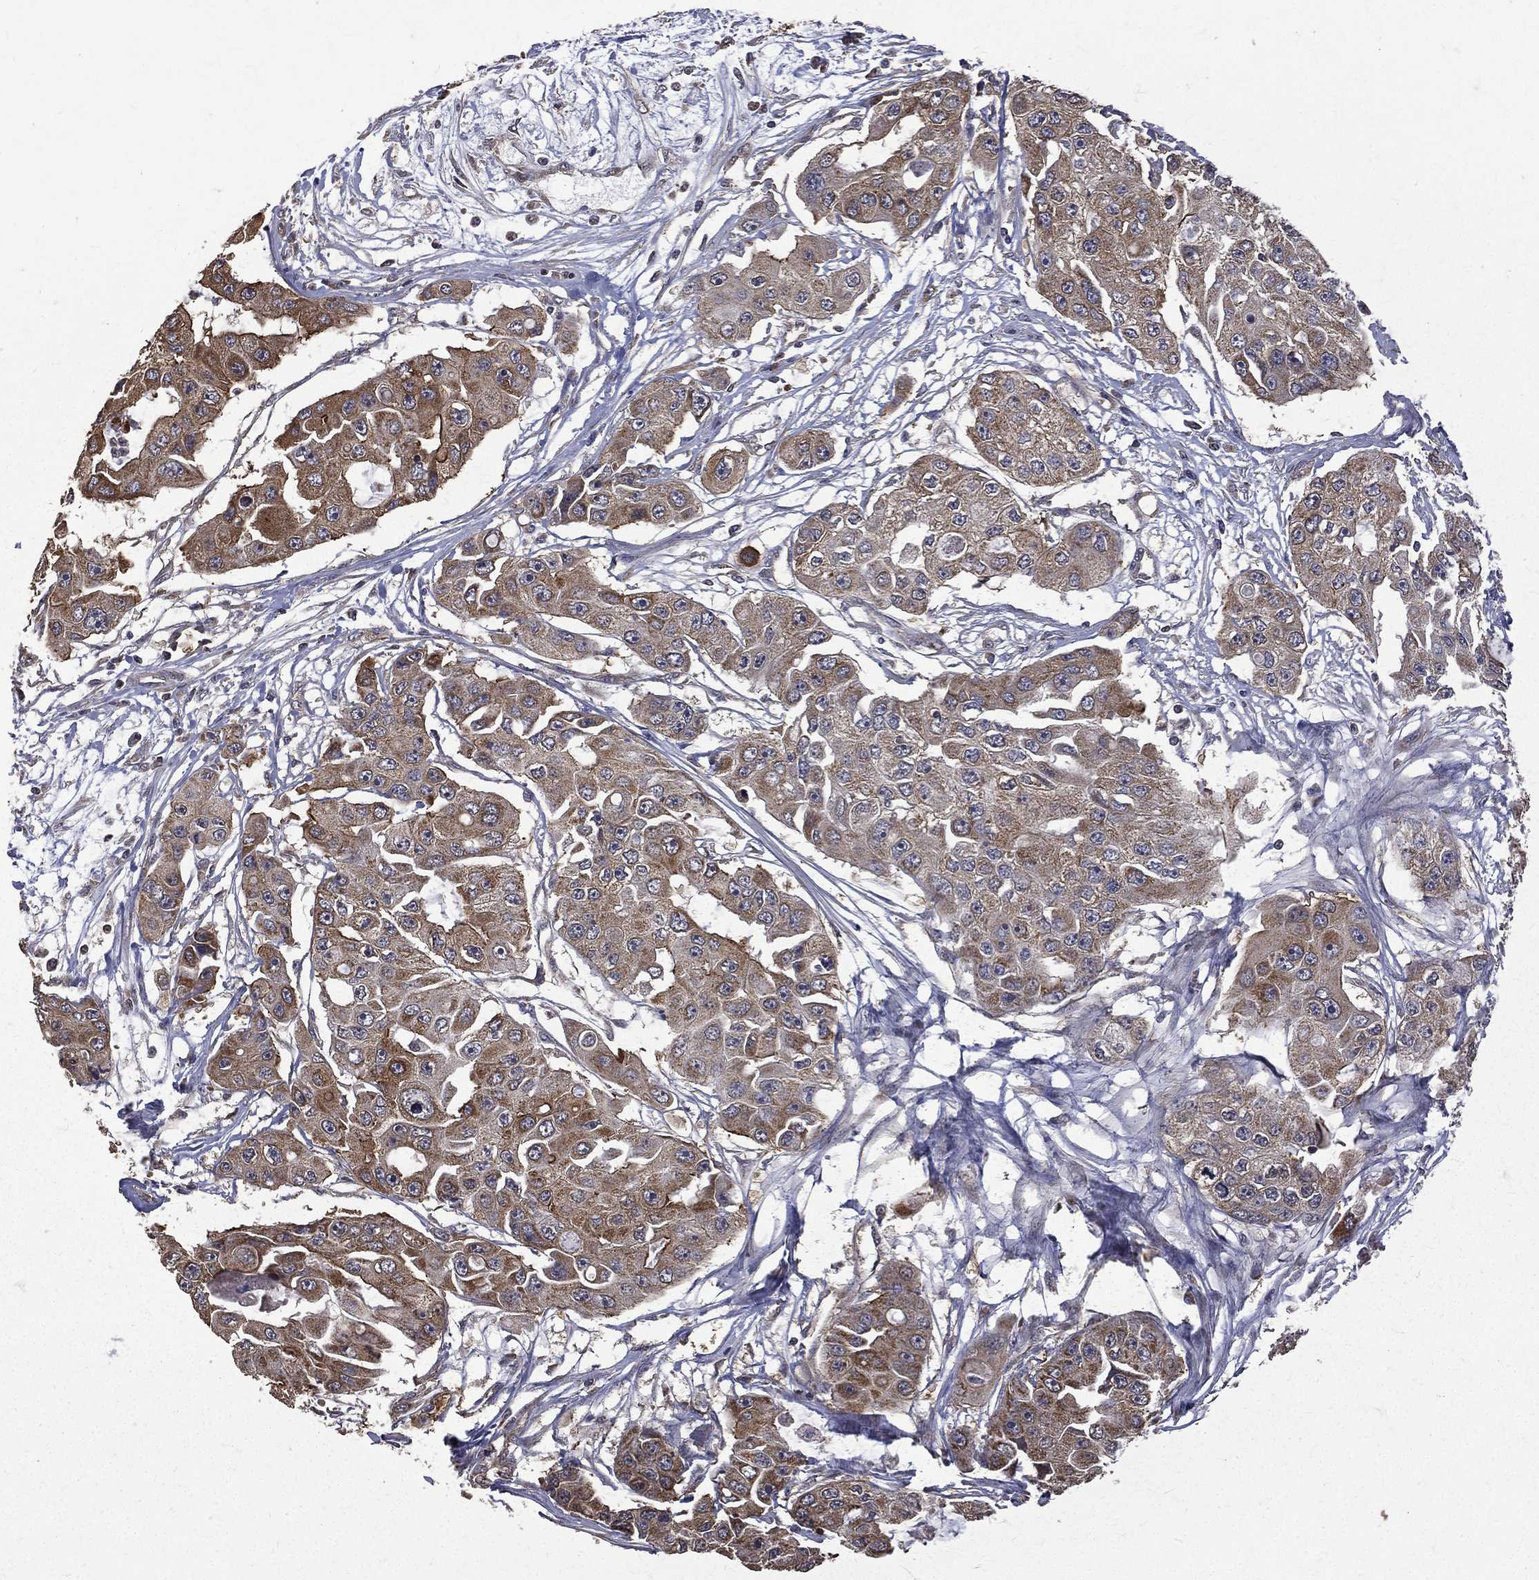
{"staining": {"intensity": "moderate", "quantity": "25%-75%", "location": "cytoplasmic/membranous"}, "tissue": "ovarian cancer", "cell_type": "Tumor cells", "image_type": "cancer", "snomed": [{"axis": "morphology", "description": "Cystadenocarcinoma, serous, NOS"}, {"axis": "topography", "description": "Ovary"}], "caption": "Immunohistochemistry photomicrograph of neoplastic tissue: serous cystadenocarcinoma (ovarian) stained using IHC exhibits medium levels of moderate protein expression localized specifically in the cytoplasmic/membranous of tumor cells, appearing as a cytoplasmic/membranous brown color.", "gene": "RPGR", "patient": {"sex": "female", "age": 56}}